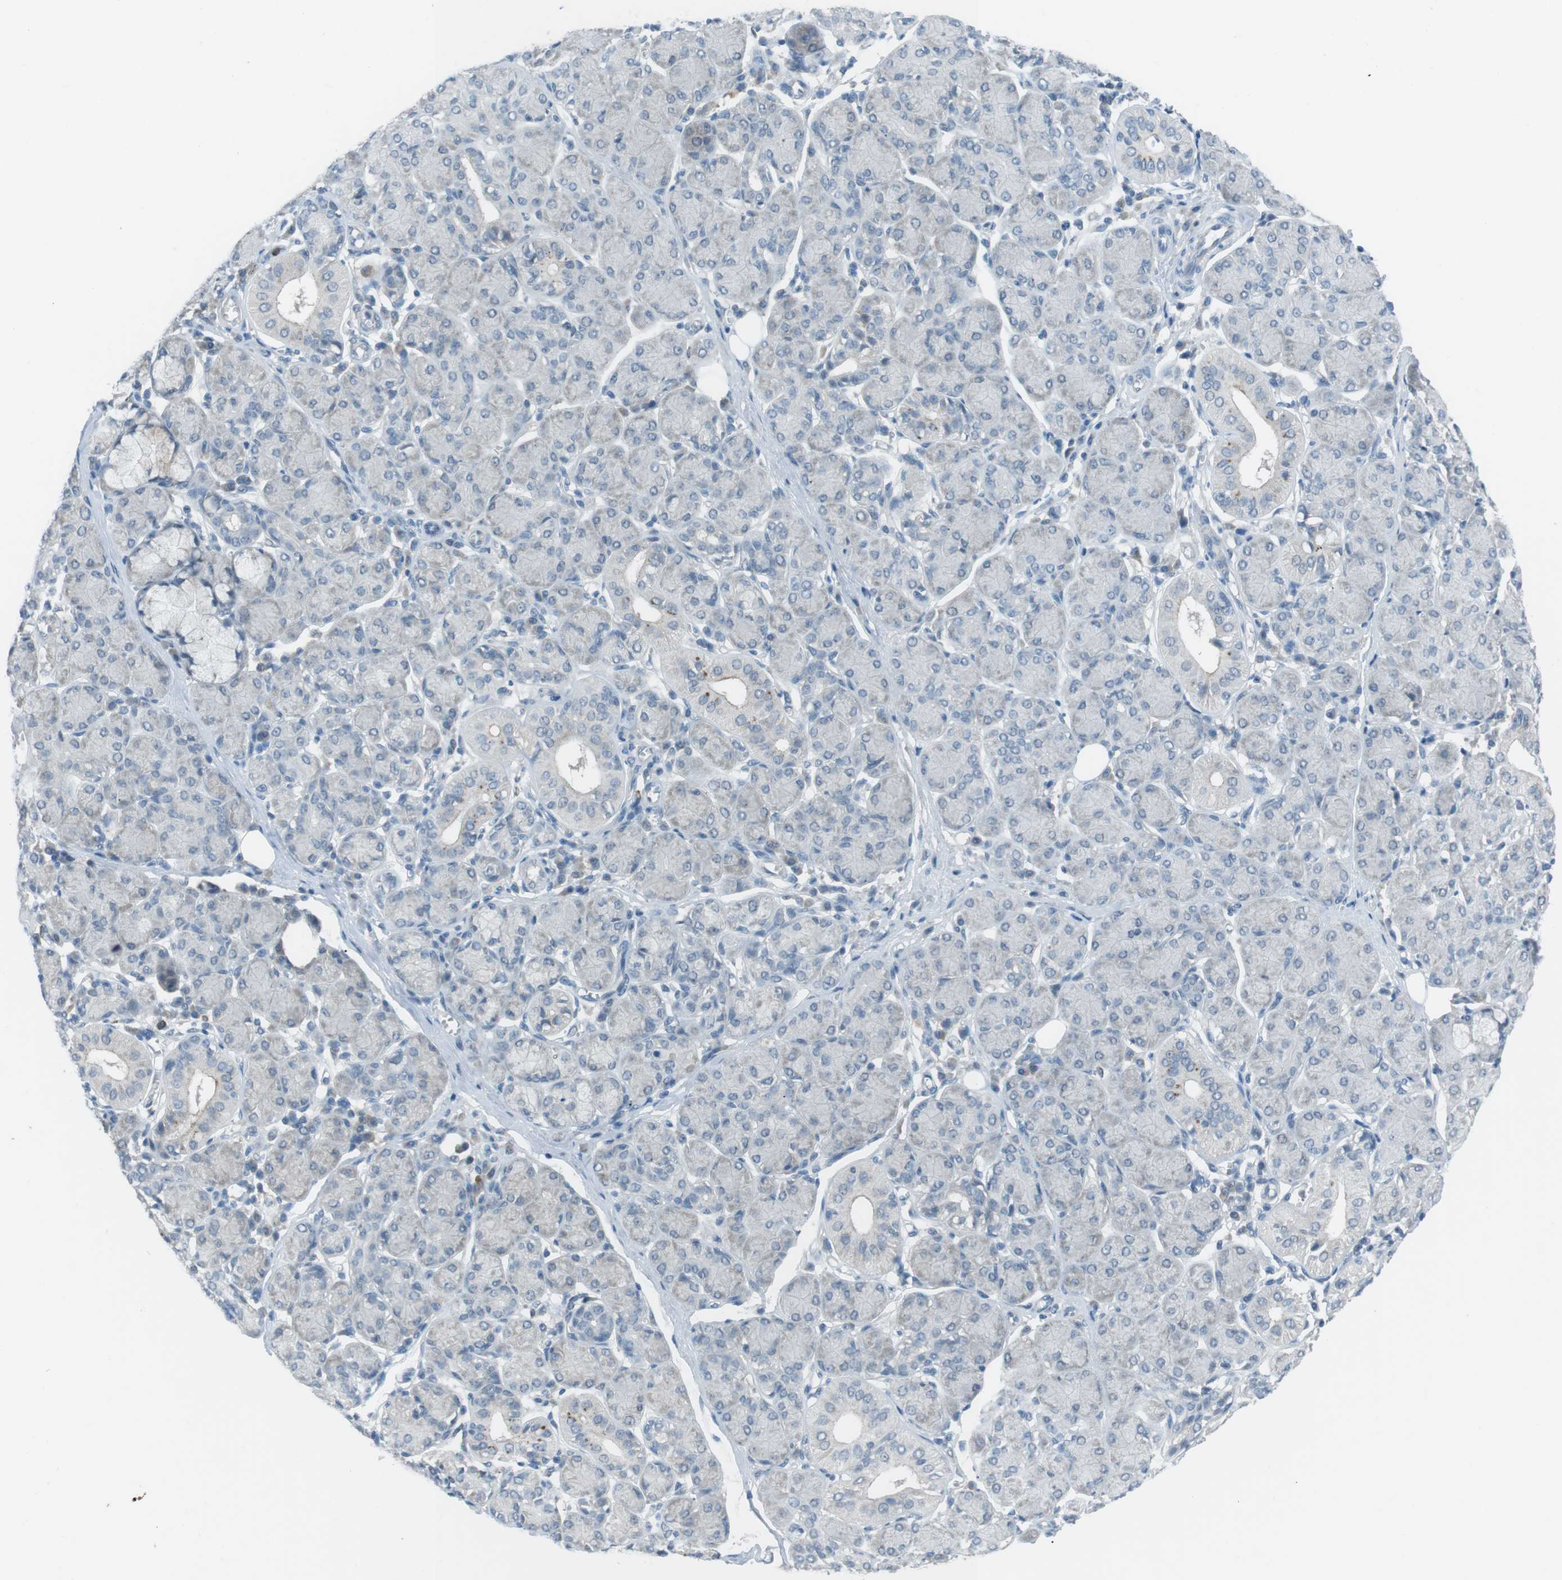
{"staining": {"intensity": "moderate", "quantity": "<25%", "location": "cytoplasmic/membranous"}, "tissue": "salivary gland", "cell_type": "Glandular cells", "image_type": "normal", "snomed": [{"axis": "morphology", "description": "Normal tissue, NOS"}, {"axis": "morphology", "description": "Inflammation, NOS"}, {"axis": "topography", "description": "Lymph node"}, {"axis": "topography", "description": "Salivary gland"}], "caption": "Salivary gland stained for a protein (brown) reveals moderate cytoplasmic/membranous positive staining in approximately <25% of glandular cells.", "gene": "FCRLA", "patient": {"sex": "male", "age": 3}}